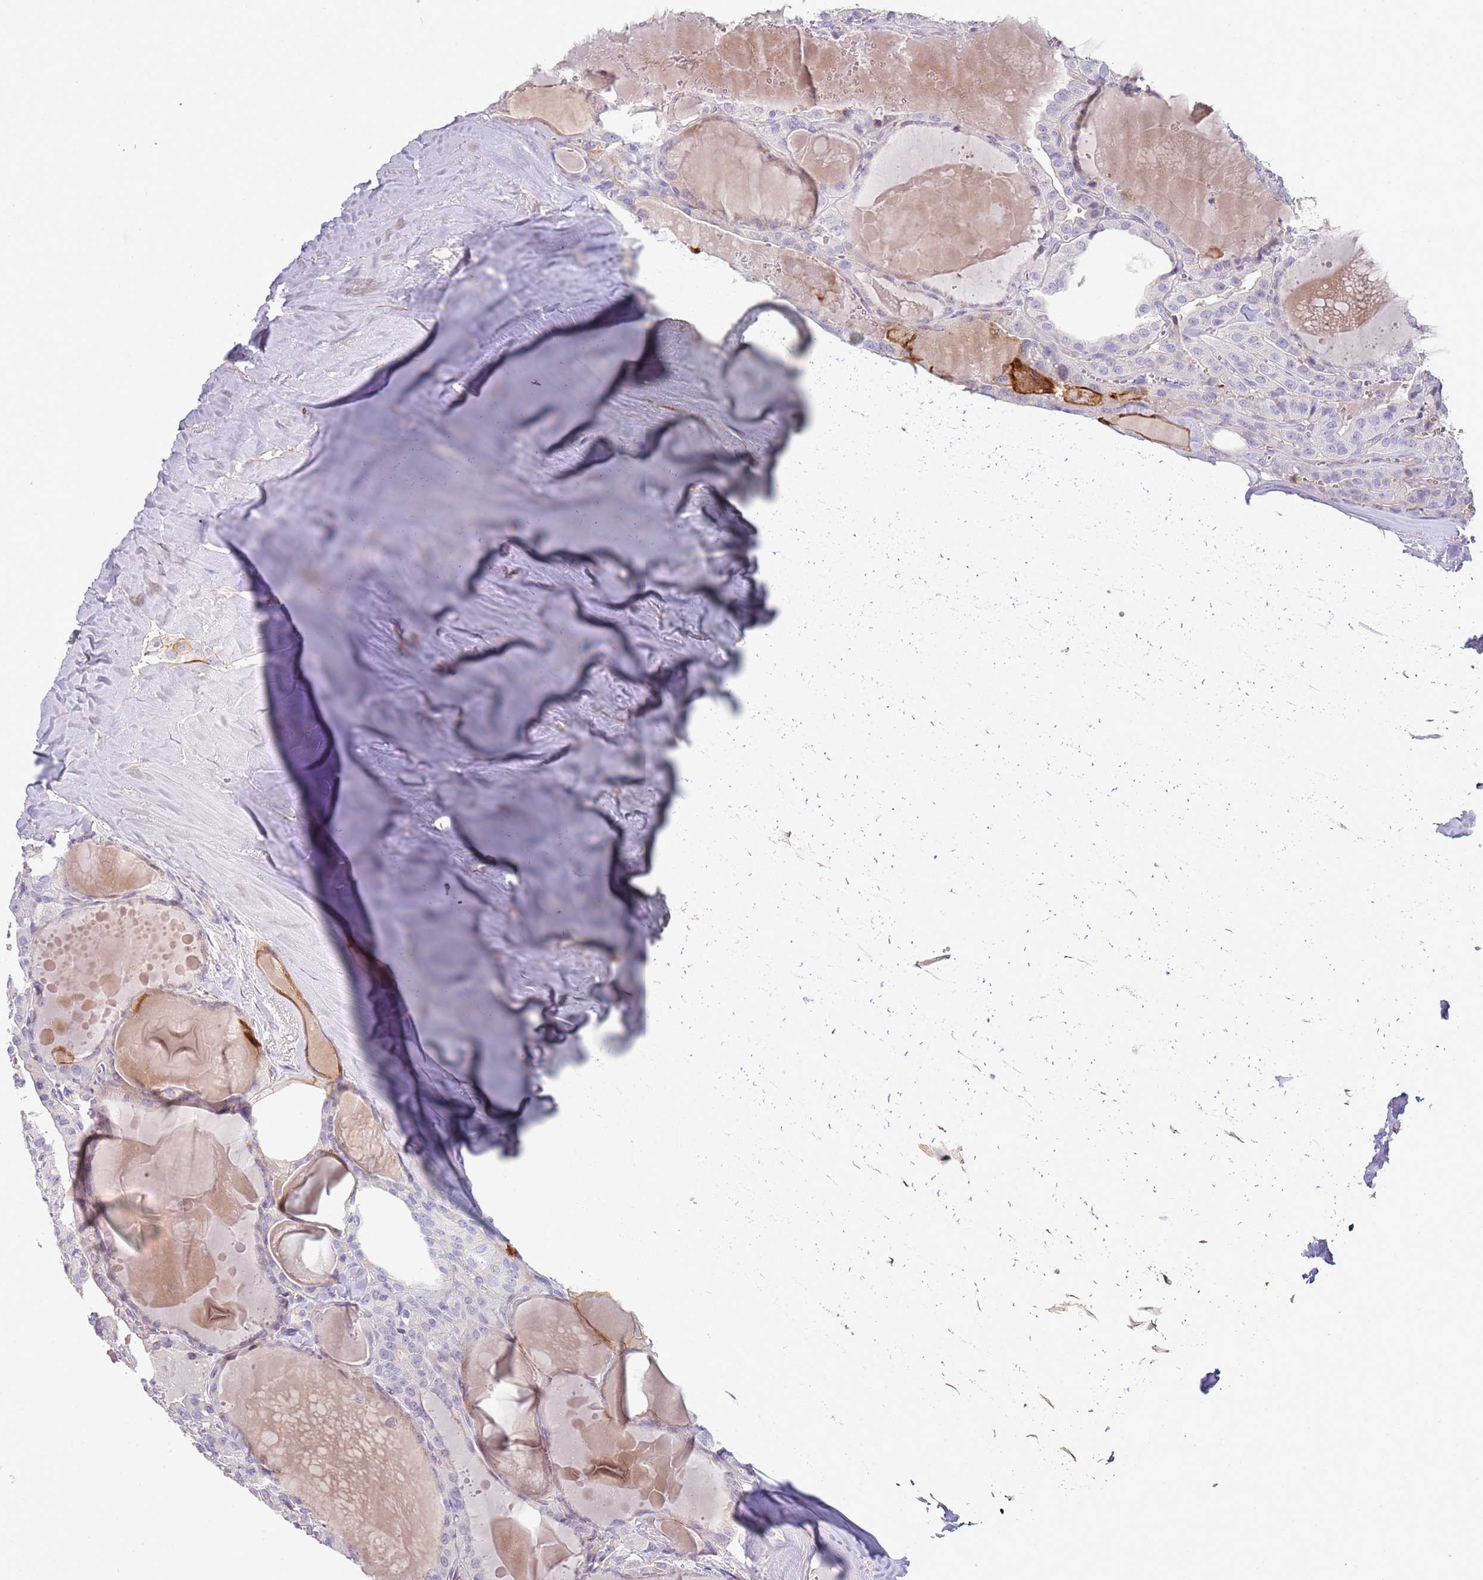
{"staining": {"intensity": "negative", "quantity": "none", "location": "none"}, "tissue": "thyroid cancer", "cell_type": "Tumor cells", "image_type": "cancer", "snomed": [{"axis": "morphology", "description": "Papillary adenocarcinoma, NOS"}, {"axis": "topography", "description": "Thyroid gland"}], "caption": "This is an IHC micrograph of thyroid papillary adenocarcinoma. There is no staining in tumor cells.", "gene": "NBPF3", "patient": {"sex": "male", "age": 52}}